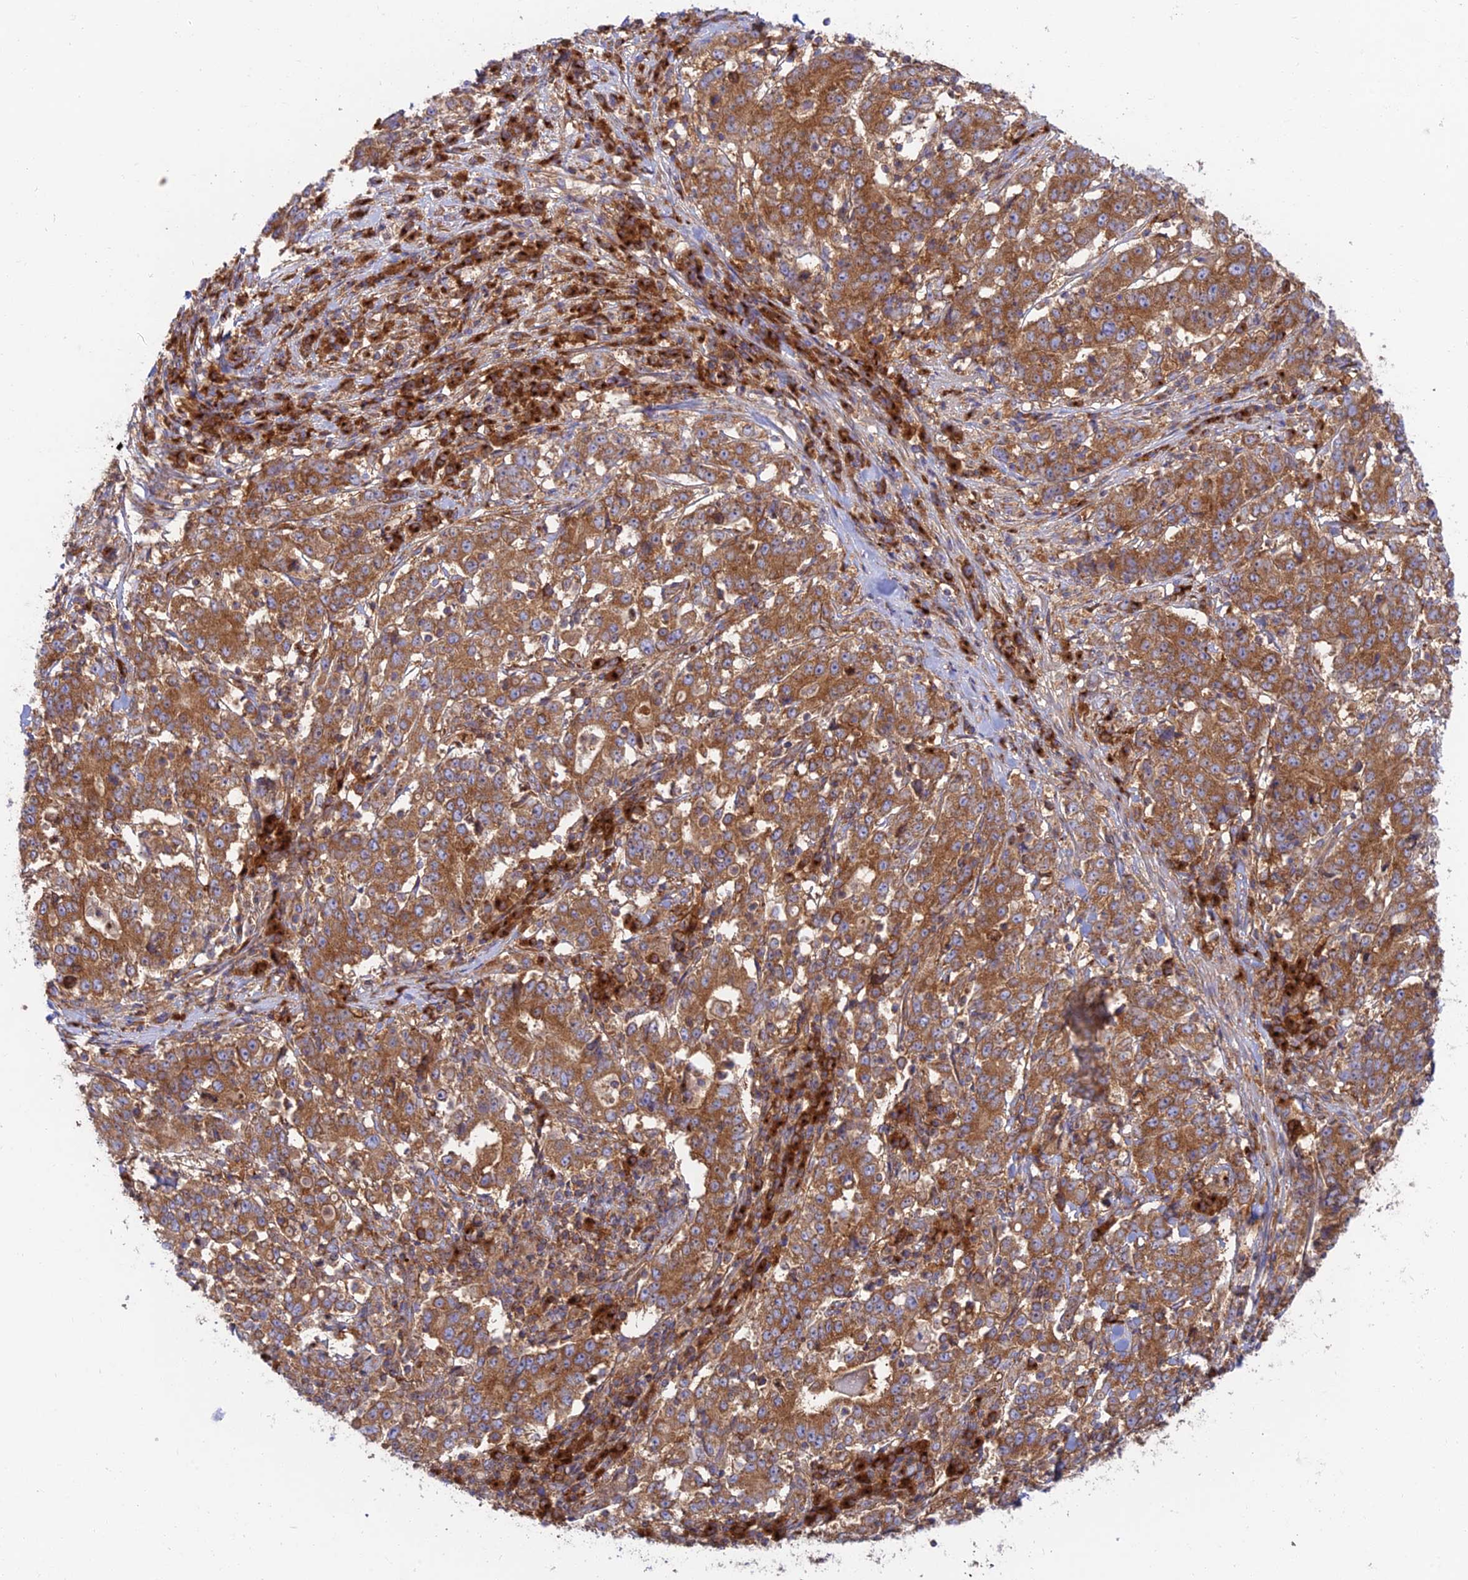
{"staining": {"intensity": "strong", "quantity": ">75%", "location": "cytoplasmic/membranous"}, "tissue": "stomach cancer", "cell_type": "Tumor cells", "image_type": "cancer", "snomed": [{"axis": "morphology", "description": "Adenocarcinoma, NOS"}, {"axis": "topography", "description": "Stomach"}], "caption": "There is high levels of strong cytoplasmic/membranous positivity in tumor cells of stomach cancer, as demonstrated by immunohistochemical staining (brown color).", "gene": "GOLGA3", "patient": {"sex": "male", "age": 59}}